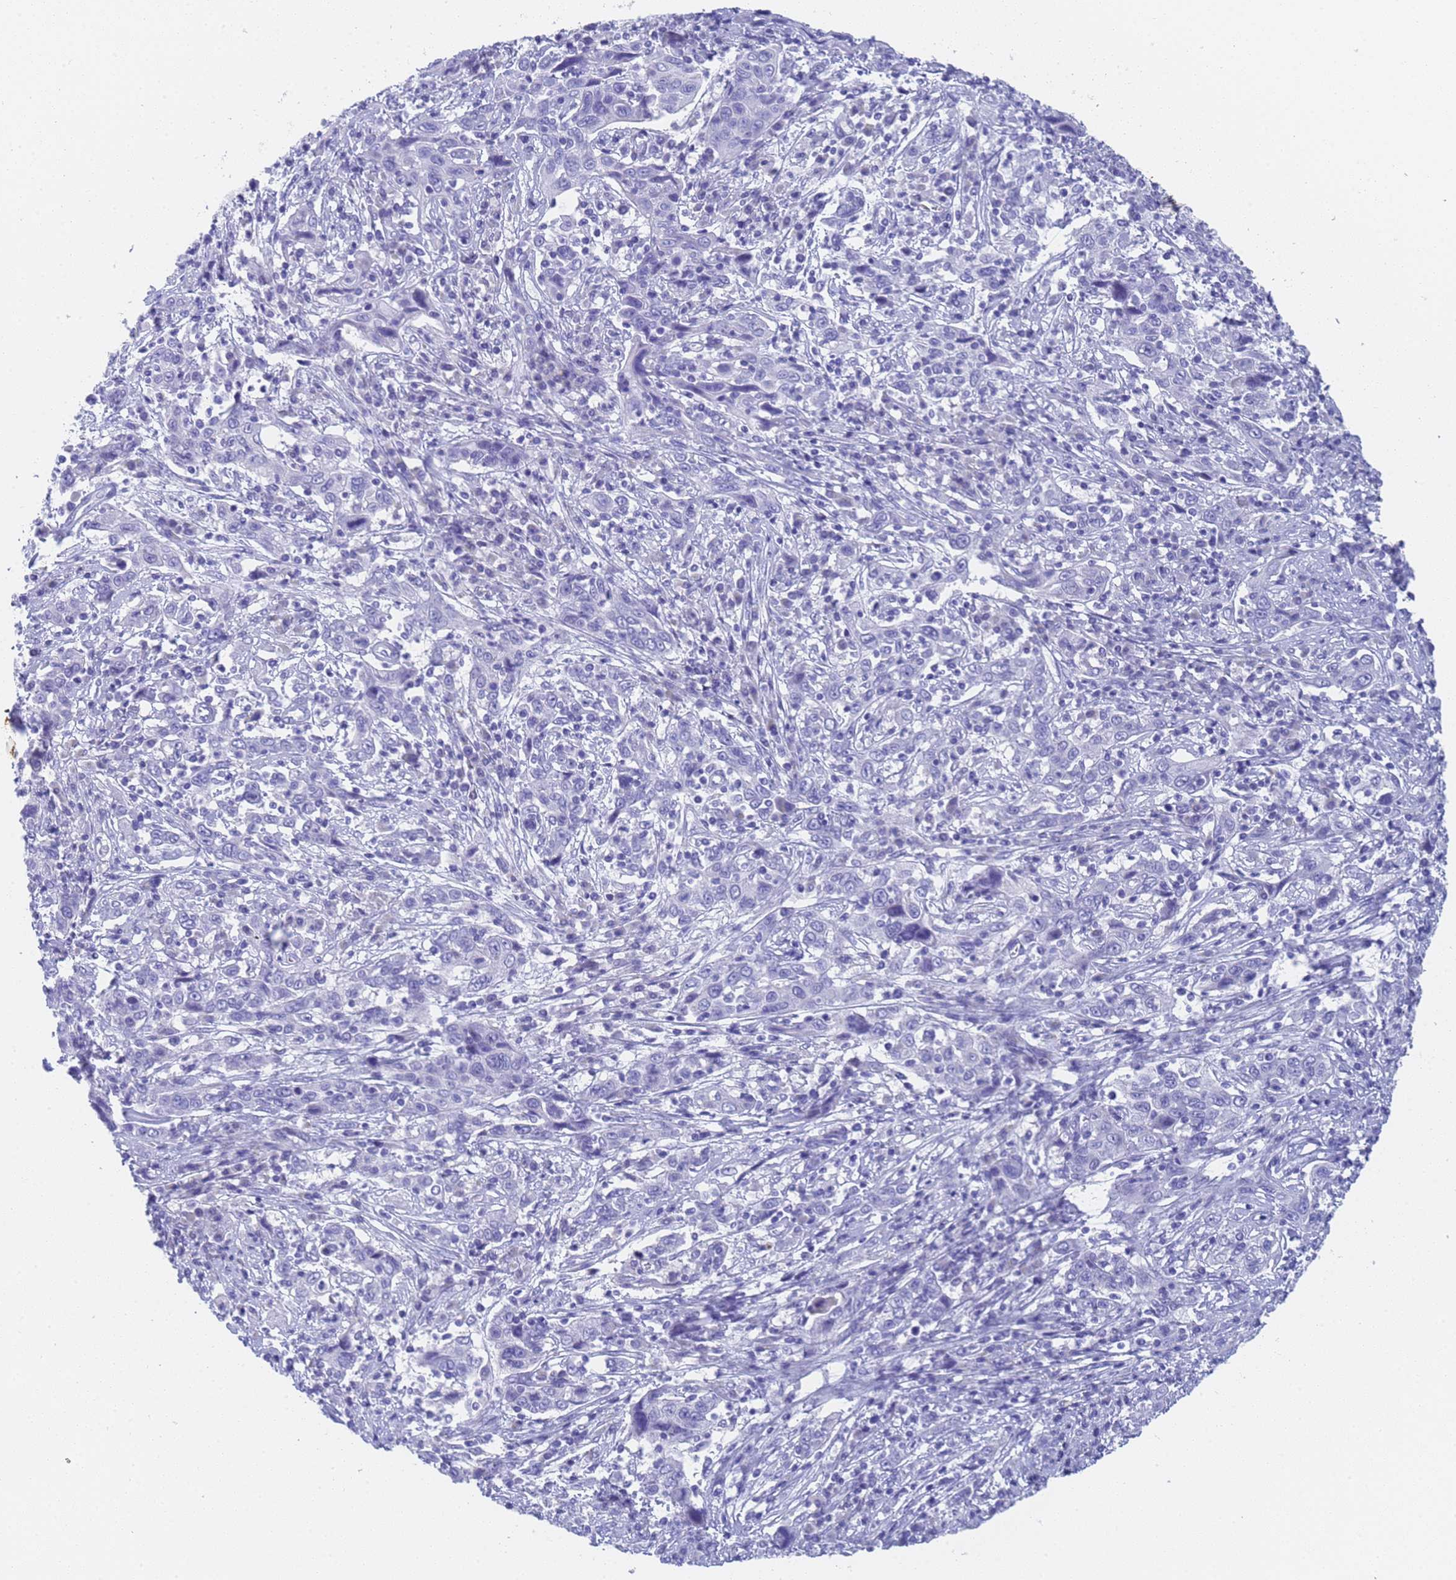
{"staining": {"intensity": "negative", "quantity": "none", "location": "none"}, "tissue": "cervical cancer", "cell_type": "Tumor cells", "image_type": "cancer", "snomed": [{"axis": "morphology", "description": "Squamous cell carcinoma, NOS"}, {"axis": "topography", "description": "Cervix"}], "caption": "The IHC histopathology image has no significant staining in tumor cells of squamous cell carcinoma (cervical) tissue. Brightfield microscopy of immunohistochemistry stained with DAB (3,3'-diaminobenzidine) (brown) and hematoxylin (blue), captured at high magnification.", "gene": "STATH", "patient": {"sex": "female", "age": 46}}